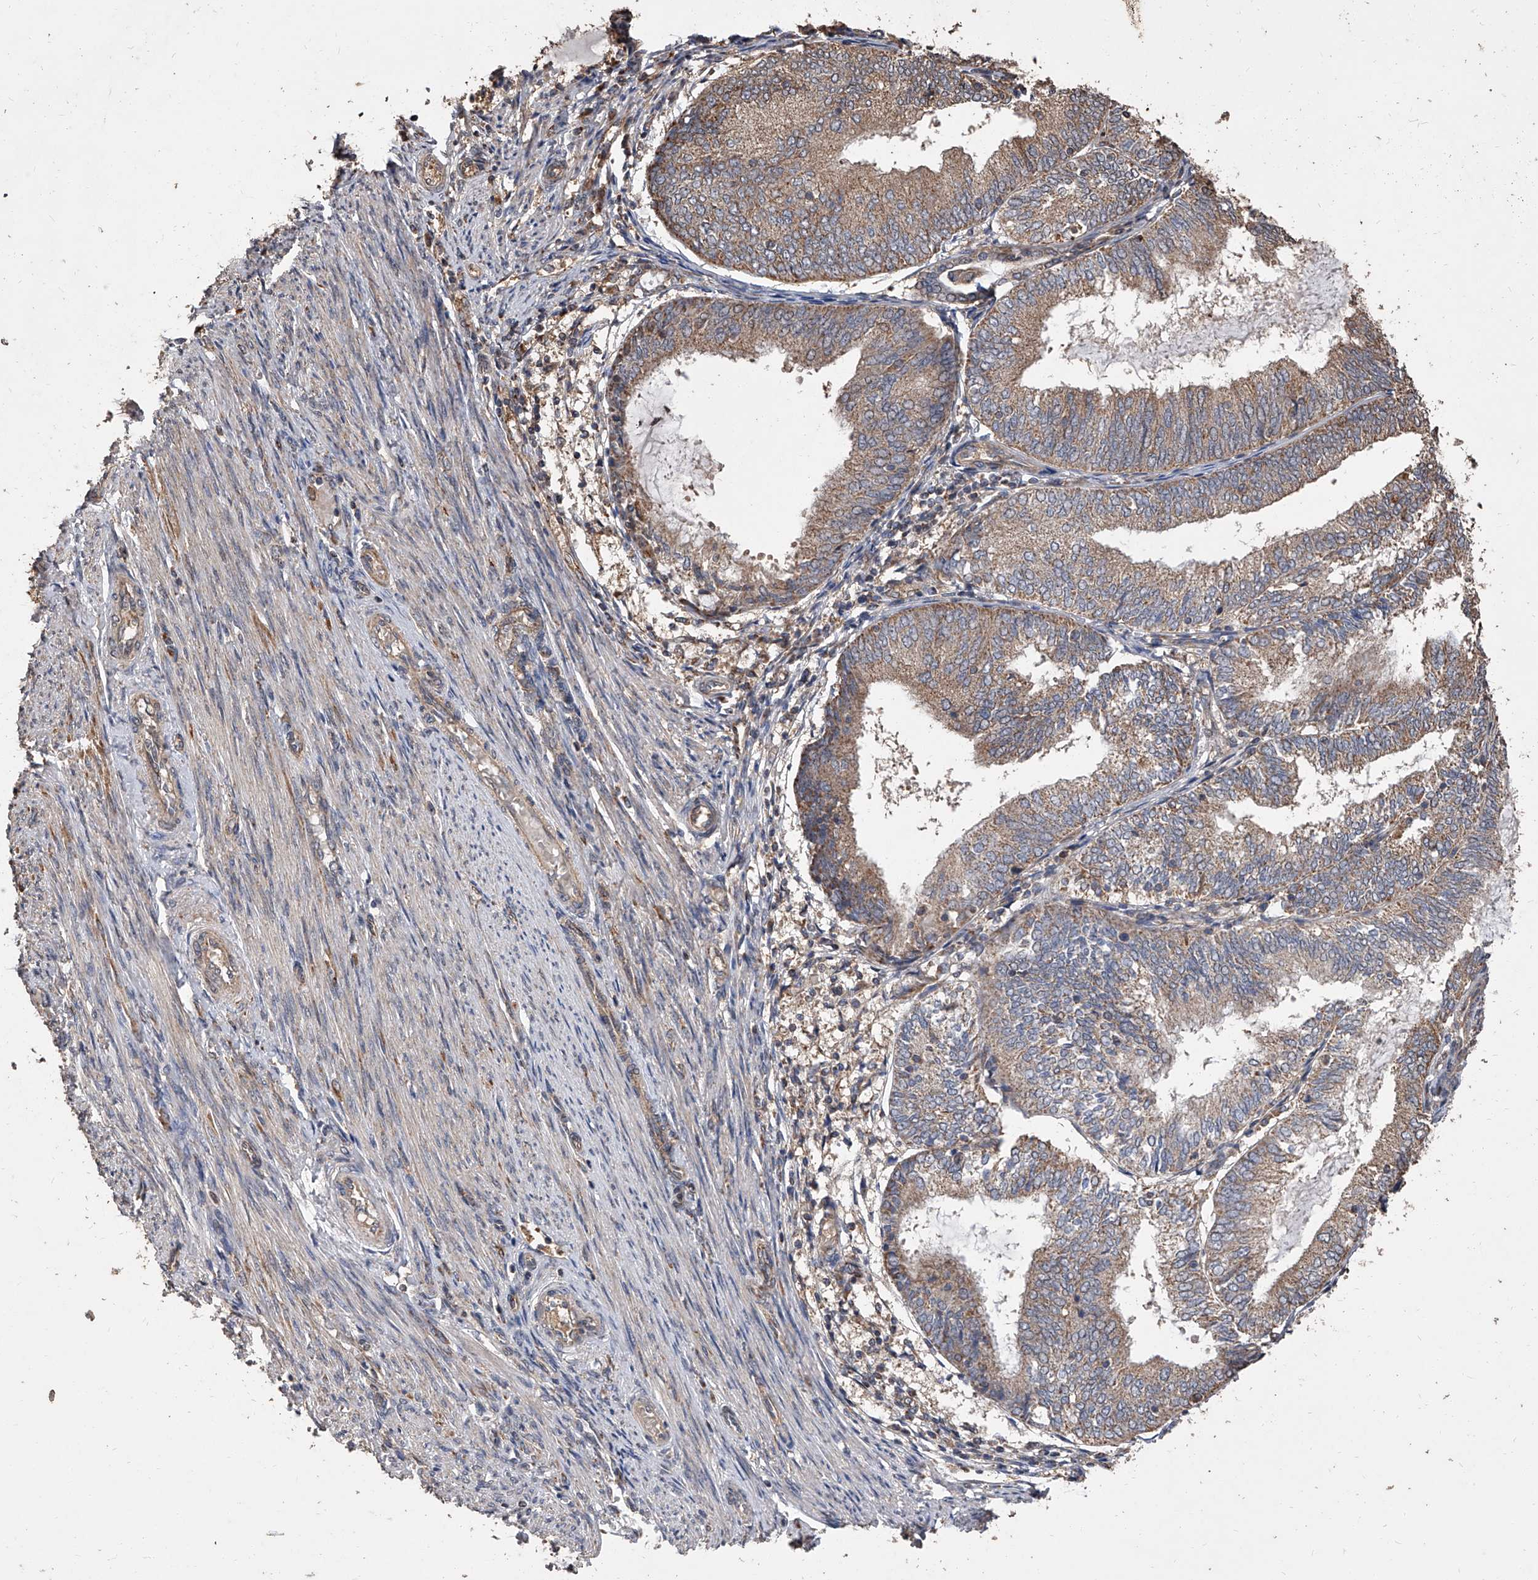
{"staining": {"intensity": "moderate", "quantity": ">75%", "location": "cytoplasmic/membranous"}, "tissue": "endometrial cancer", "cell_type": "Tumor cells", "image_type": "cancer", "snomed": [{"axis": "morphology", "description": "Adenocarcinoma, NOS"}, {"axis": "topography", "description": "Endometrium"}], "caption": "There is medium levels of moderate cytoplasmic/membranous positivity in tumor cells of endometrial cancer, as demonstrated by immunohistochemical staining (brown color).", "gene": "LTV1", "patient": {"sex": "female", "age": 81}}